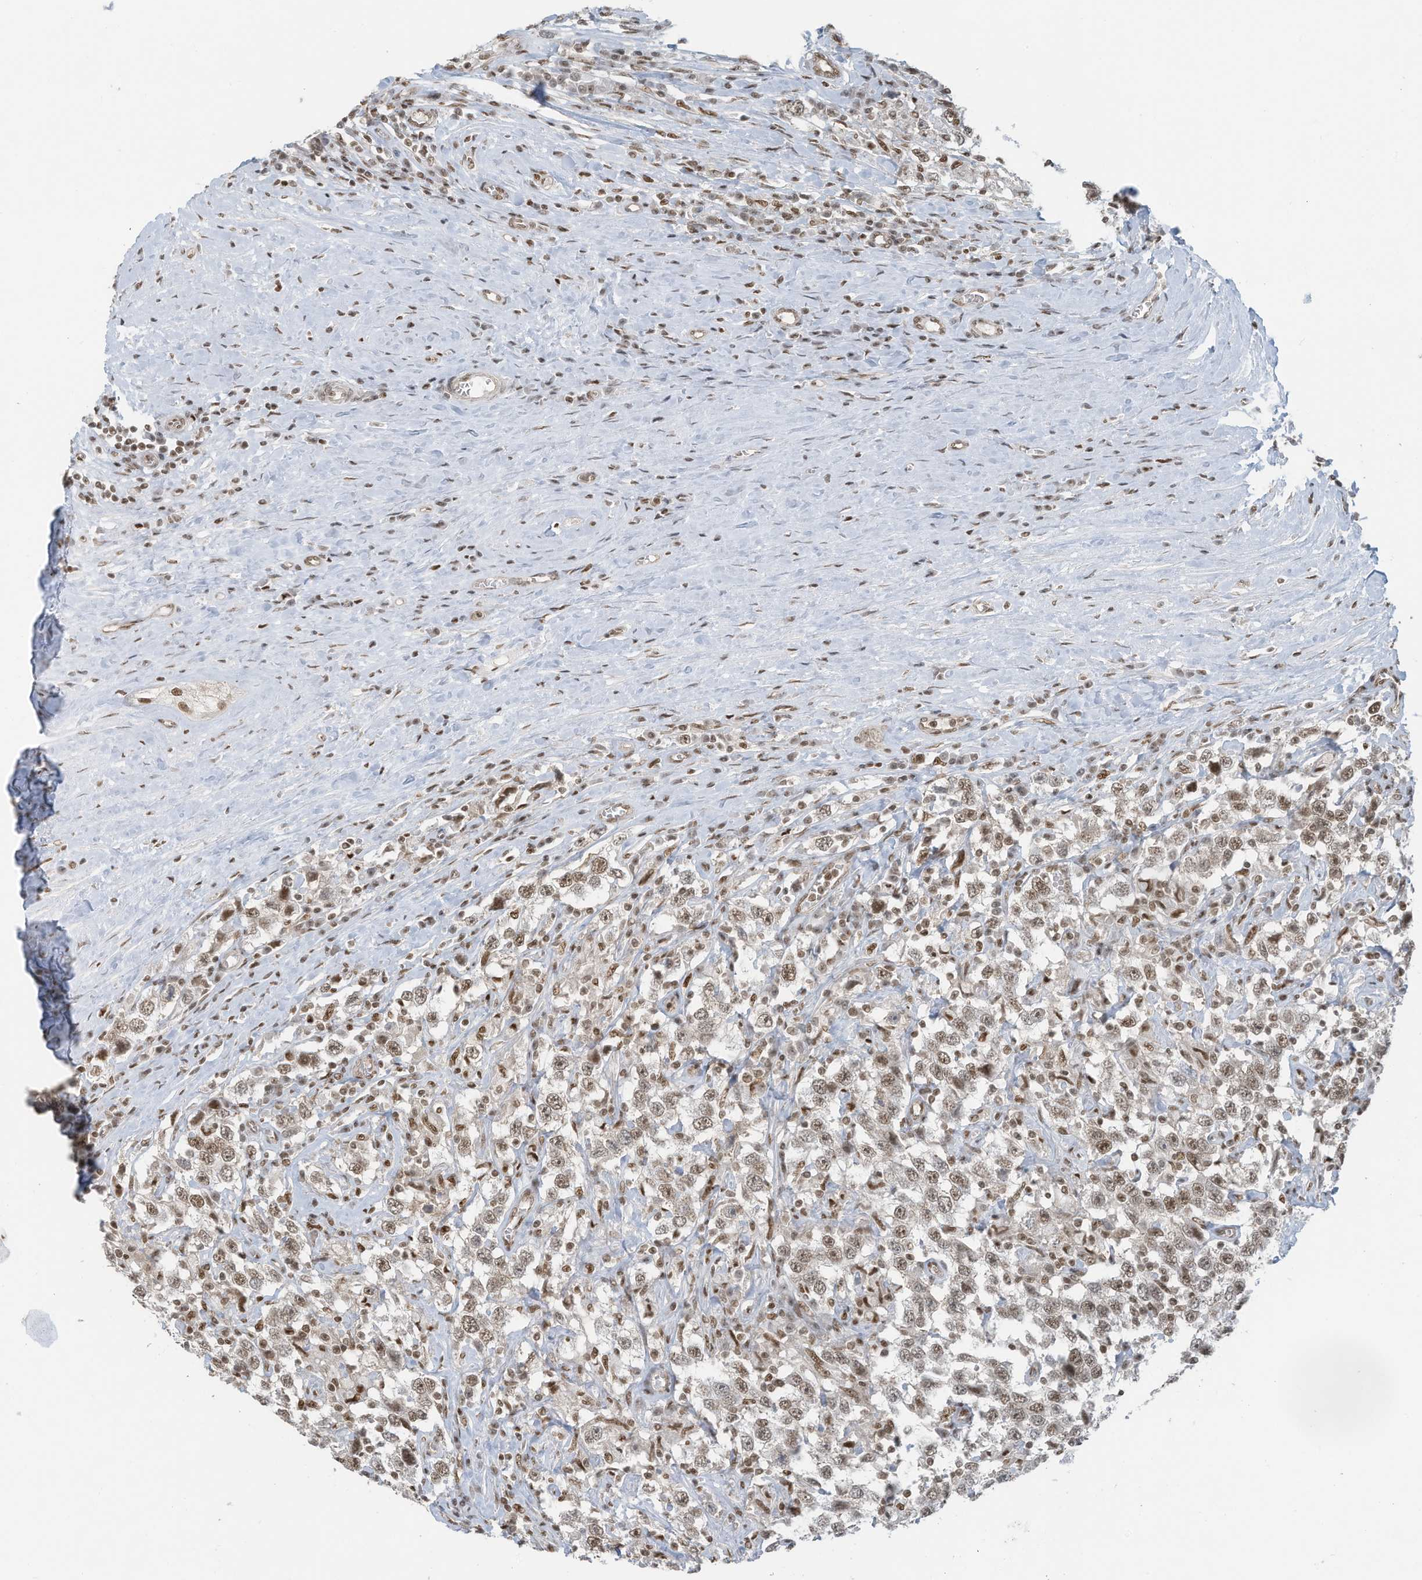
{"staining": {"intensity": "moderate", "quantity": ">75%", "location": "nuclear"}, "tissue": "testis cancer", "cell_type": "Tumor cells", "image_type": "cancer", "snomed": [{"axis": "morphology", "description": "Seminoma, NOS"}, {"axis": "topography", "description": "Testis"}], "caption": "Seminoma (testis) tissue reveals moderate nuclear staining in about >75% of tumor cells", "gene": "DBR1", "patient": {"sex": "male", "age": 41}}